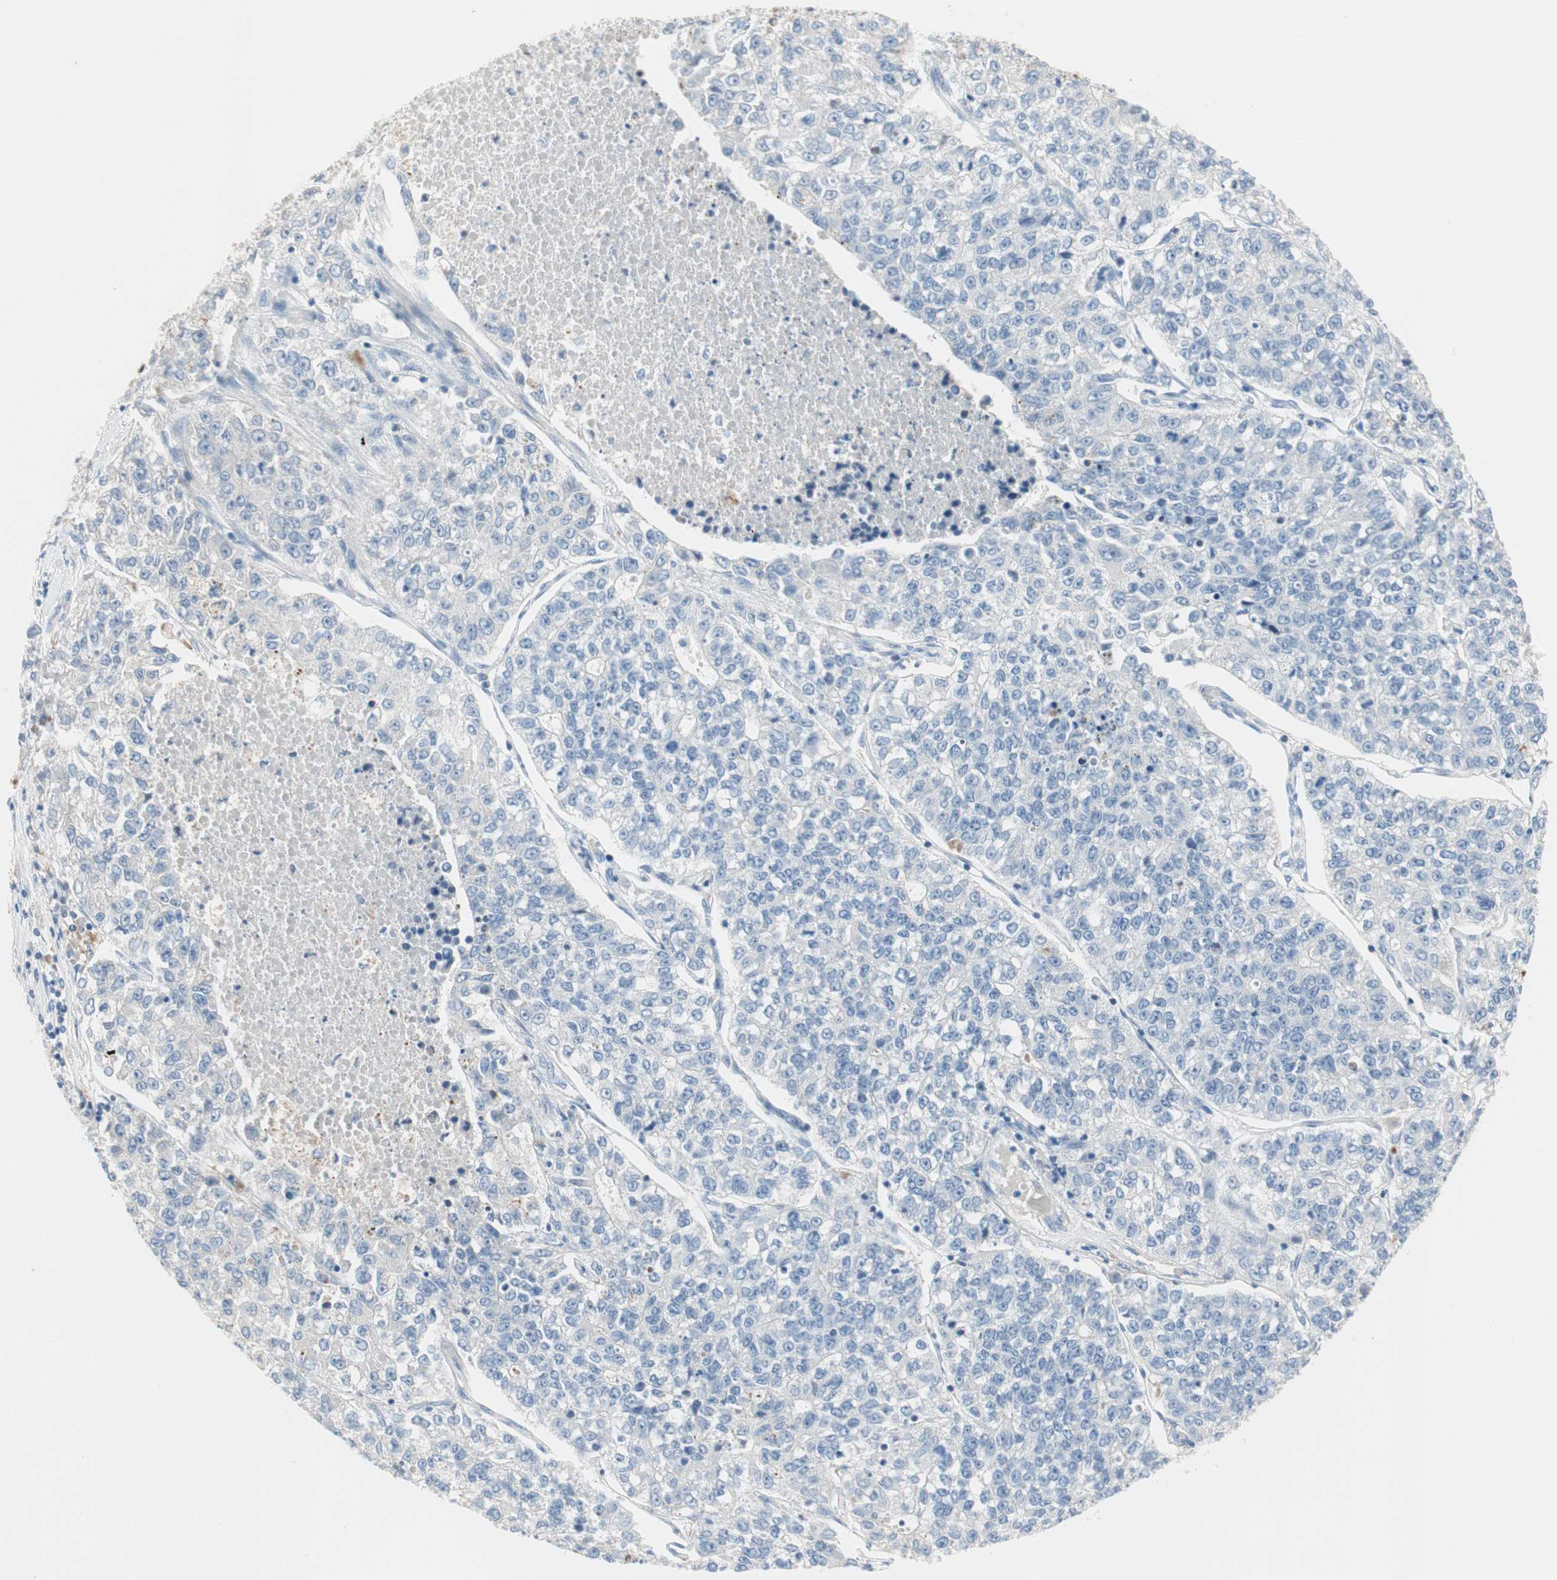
{"staining": {"intensity": "negative", "quantity": "none", "location": "none"}, "tissue": "lung cancer", "cell_type": "Tumor cells", "image_type": "cancer", "snomed": [{"axis": "morphology", "description": "Adenocarcinoma, NOS"}, {"axis": "topography", "description": "Lung"}], "caption": "The immunohistochemistry (IHC) image has no significant staining in tumor cells of lung cancer tissue.", "gene": "PDZK1", "patient": {"sex": "male", "age": 49}}